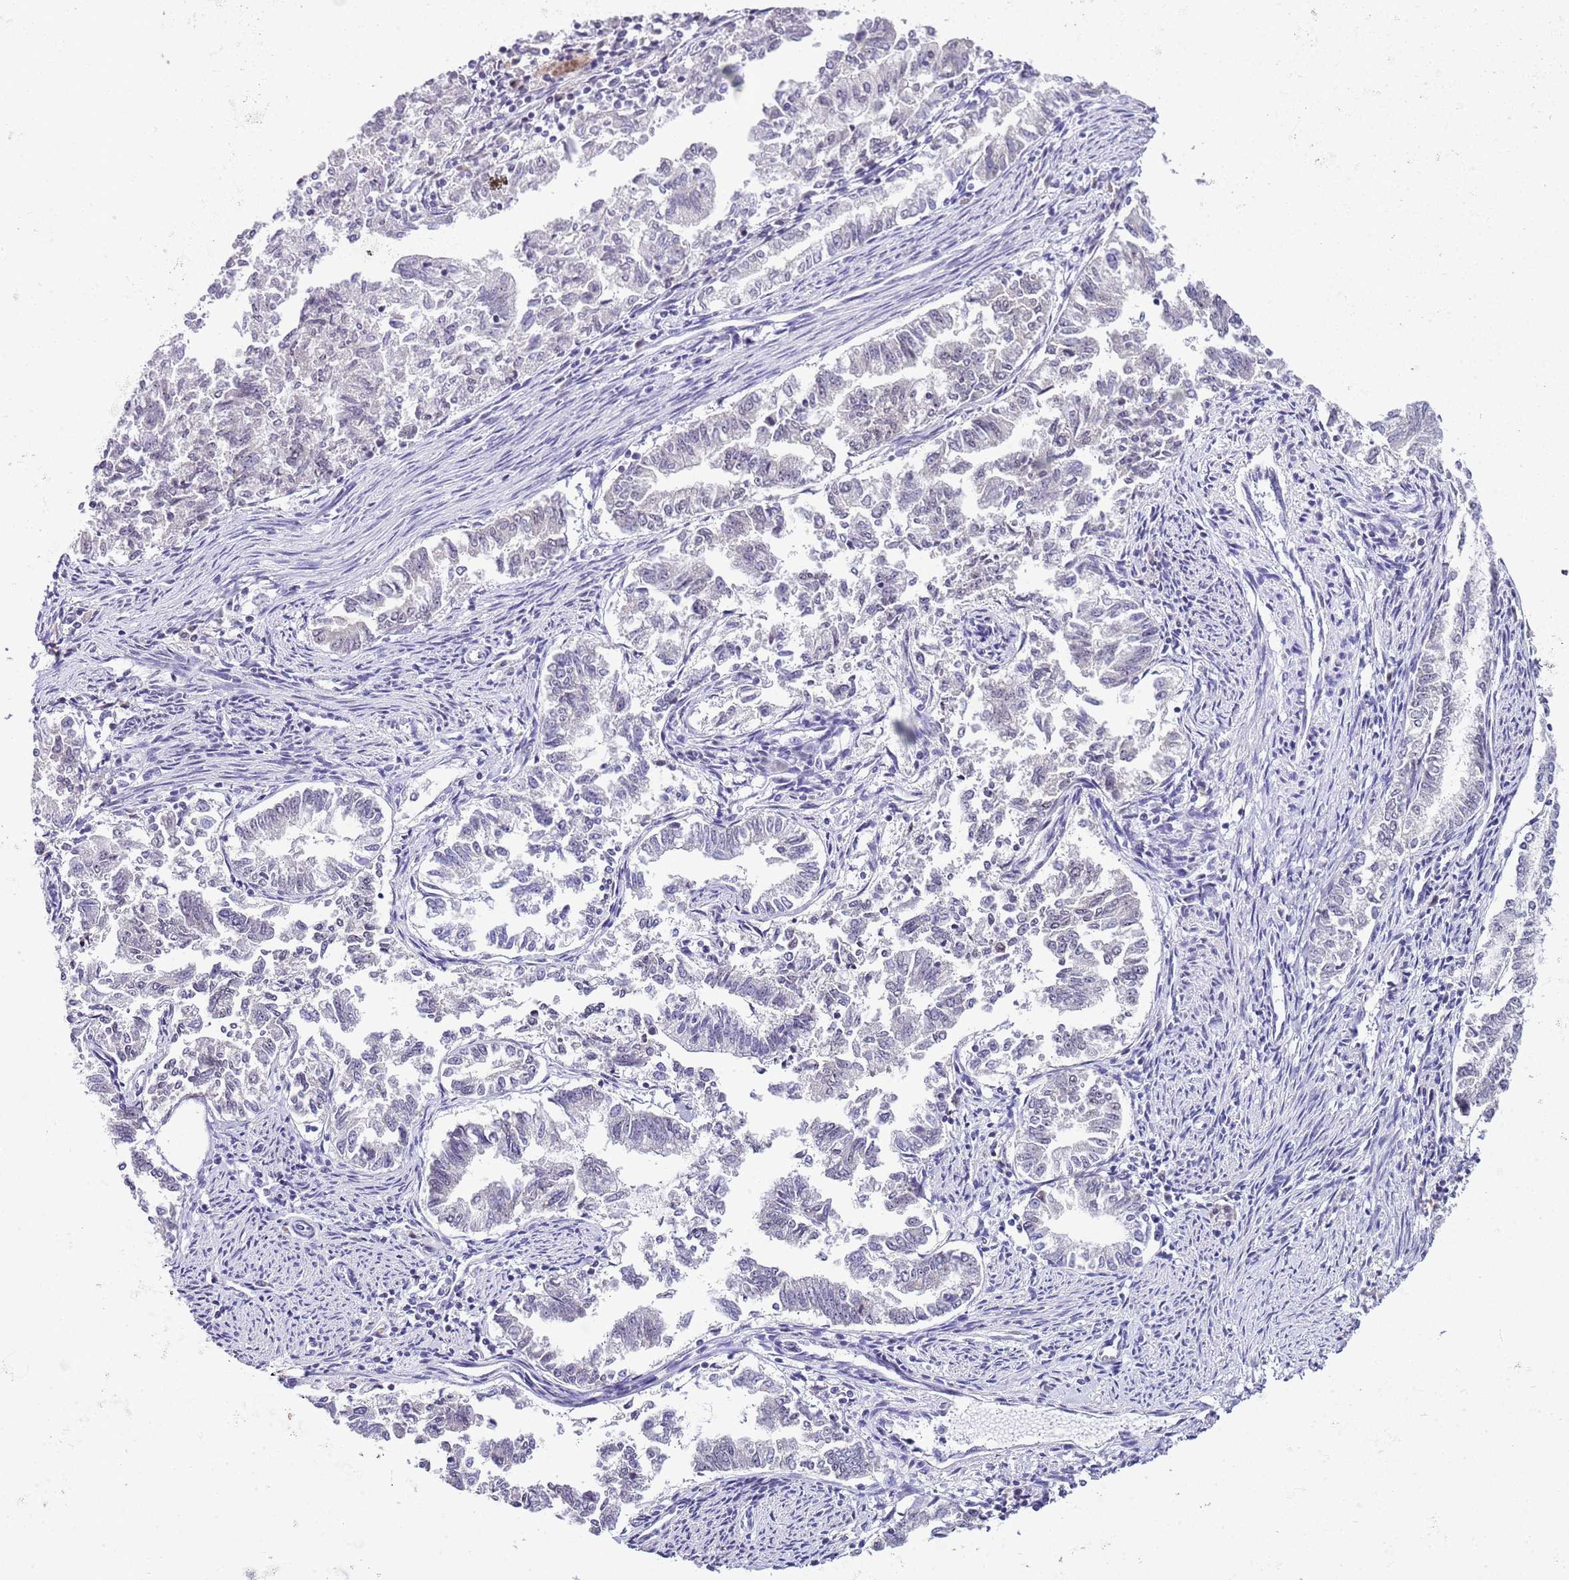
{"staining": {"intensity": "negative", "quantity": "none", "location": "none"}, "tissue": "endometrial cancer", "cell_type": "Tumor cells", "image_type": "cancer", "snomed": [{"axis": "morphology", "description": "Adenocarcinoma, NOS"}, {"axis": "topography", "description": "Endometrium"}], "caption": "This image is of adenocarcinoma (endometrial) stained with immunohistochemistry to label a protein in brown with the nuclei are counter-stained blue. There is no staining in tumor cells.", "gene": "NOP56", "patient": {"sex": "female", "age": 79}}